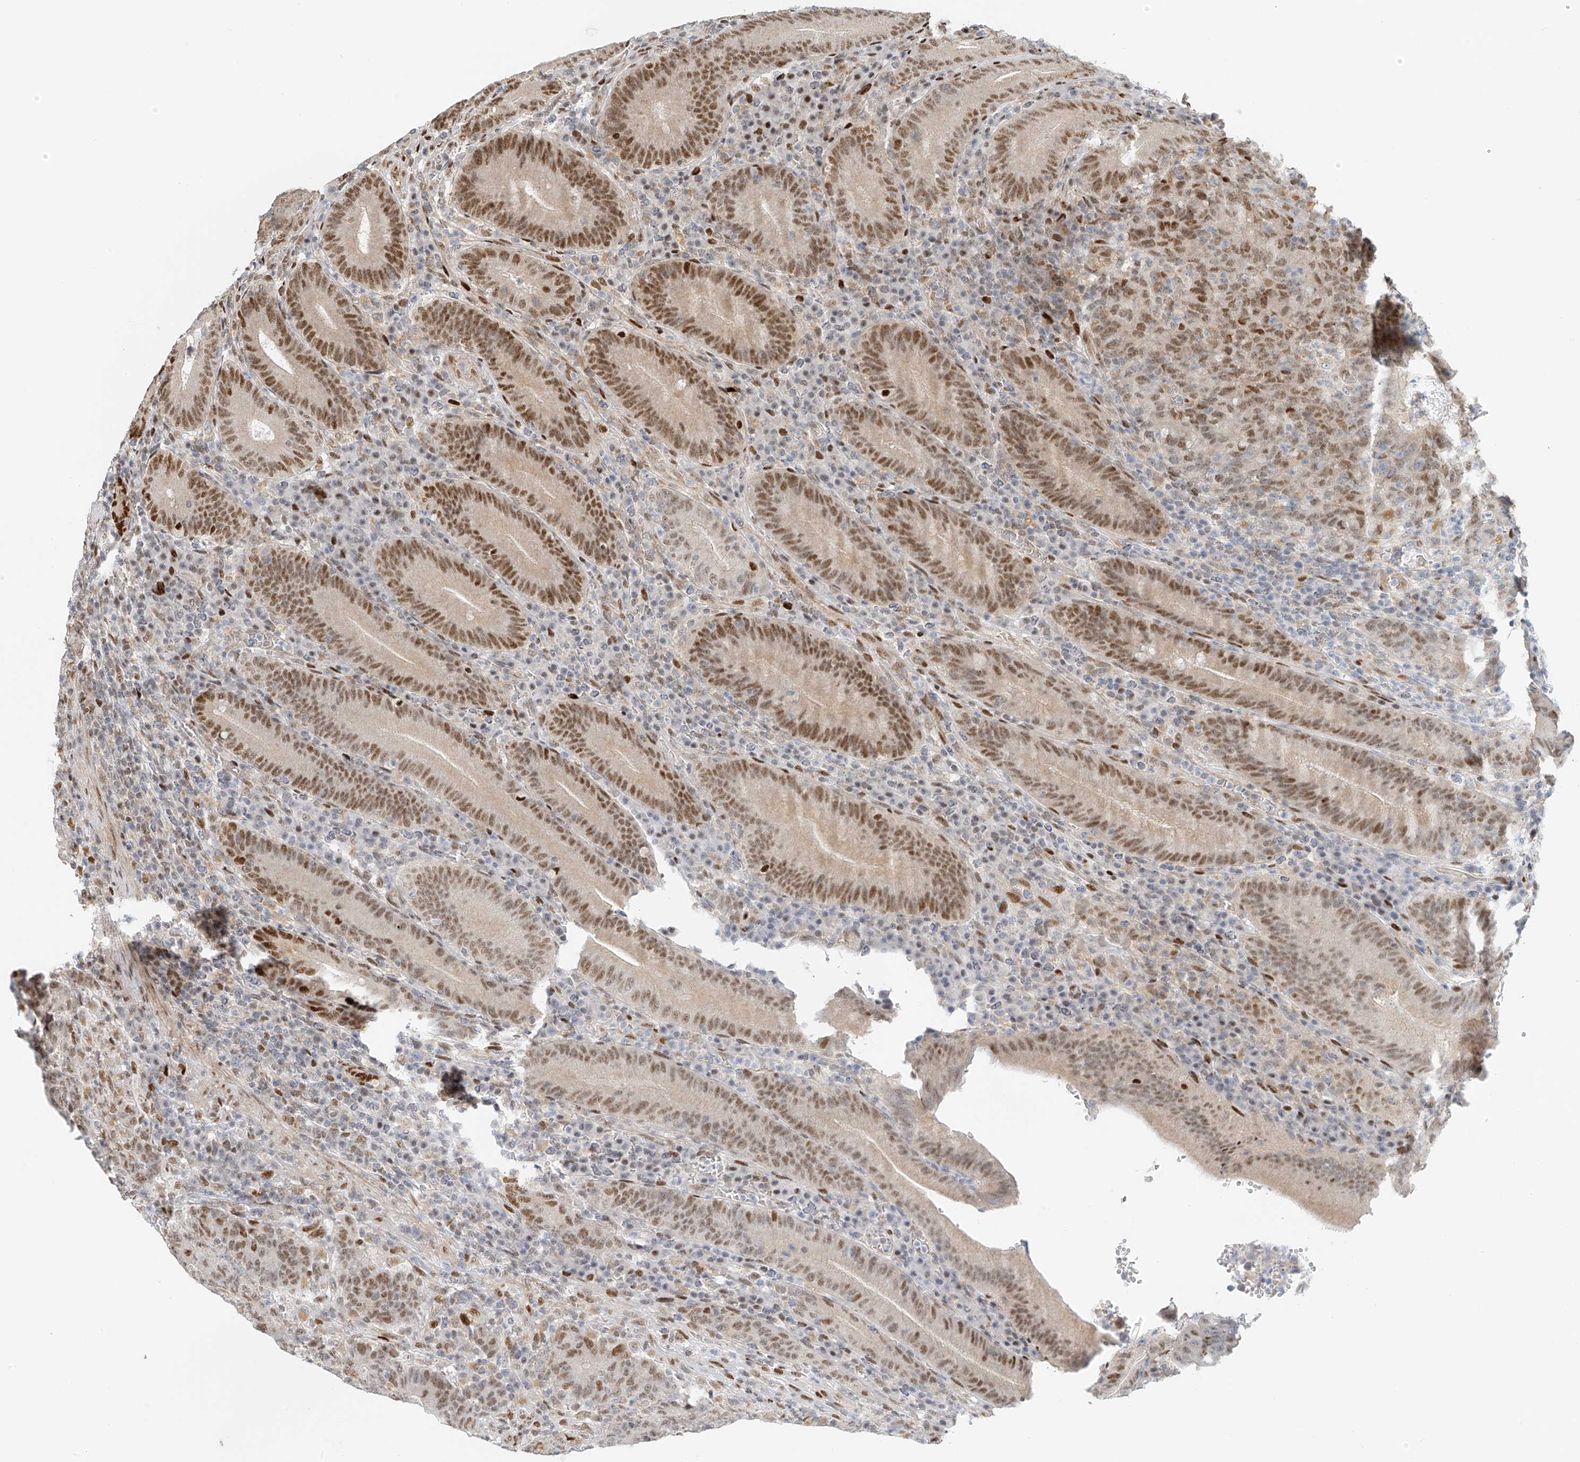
{"staining": {"intensity": "moderate", "quantity": ">75%", "location": "nuclear"}, "tissue": "colorectal cancer", "cell_type": "Tumor cells", "image_type": "cancer", "snomed": [{"axis": "morphology", "description": "Normal tissue, NOS"}, {"axis": "morphology", "description": "Adenocarcinoma, NOS"}, {"axis": "topography", "description": "Colon"}], "caption": "Immunohistochemistry (IHC) (DAB) staining of human colorectal adenocarcinoma demonstrates moderate nuclear protein positivity in about >75% of tumor cells.", "gene": "ZNF514", "patient": {"sex": "female", "age": 75}}